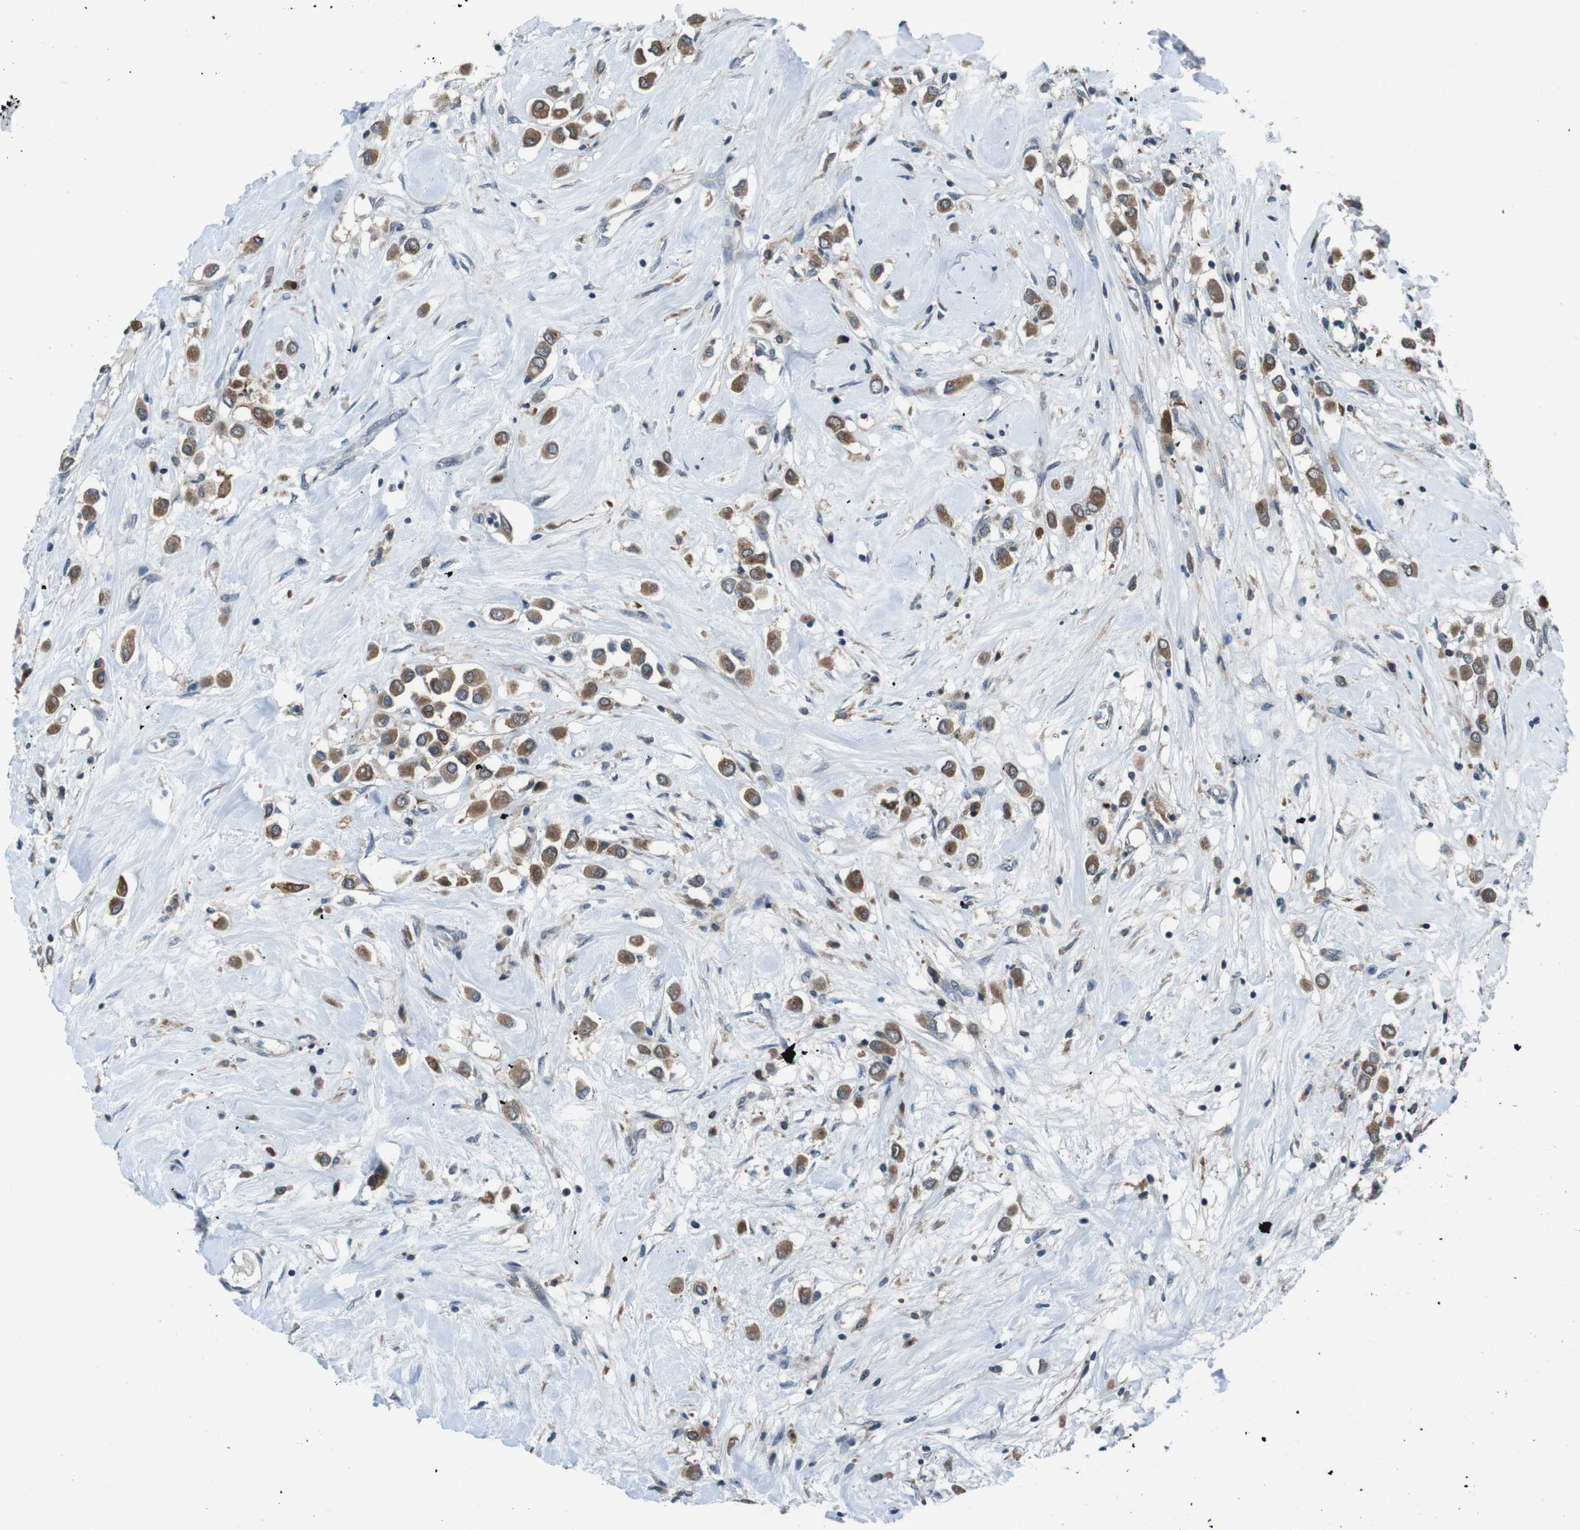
{"staining": {"intensity": "moderate", "quantity": ">75%", "location": "cytoplasmic/membranous"}, "tissue": "breast cancer", "cell_type": "Tumor cells", "image_type": "cancer", "snomed": [{"axis": "morphology", "description": "Duct carcinoma"}, {"axis": "topography", "description": "Breast"}], "caption": "Protein expression analysis of human breast cancer (invasive ductal carcinoma) reveals moderate cytoplasmic/membranous staining in about >75% of tumor cells. (Stains: DAB (3,3'-diaminobenzidine) in brown, nuclei in blue, Microscopy: brightfield microscopy at high magnification).", "gene": "LRP5", "patient": {"sex": "female", "age": 61}}